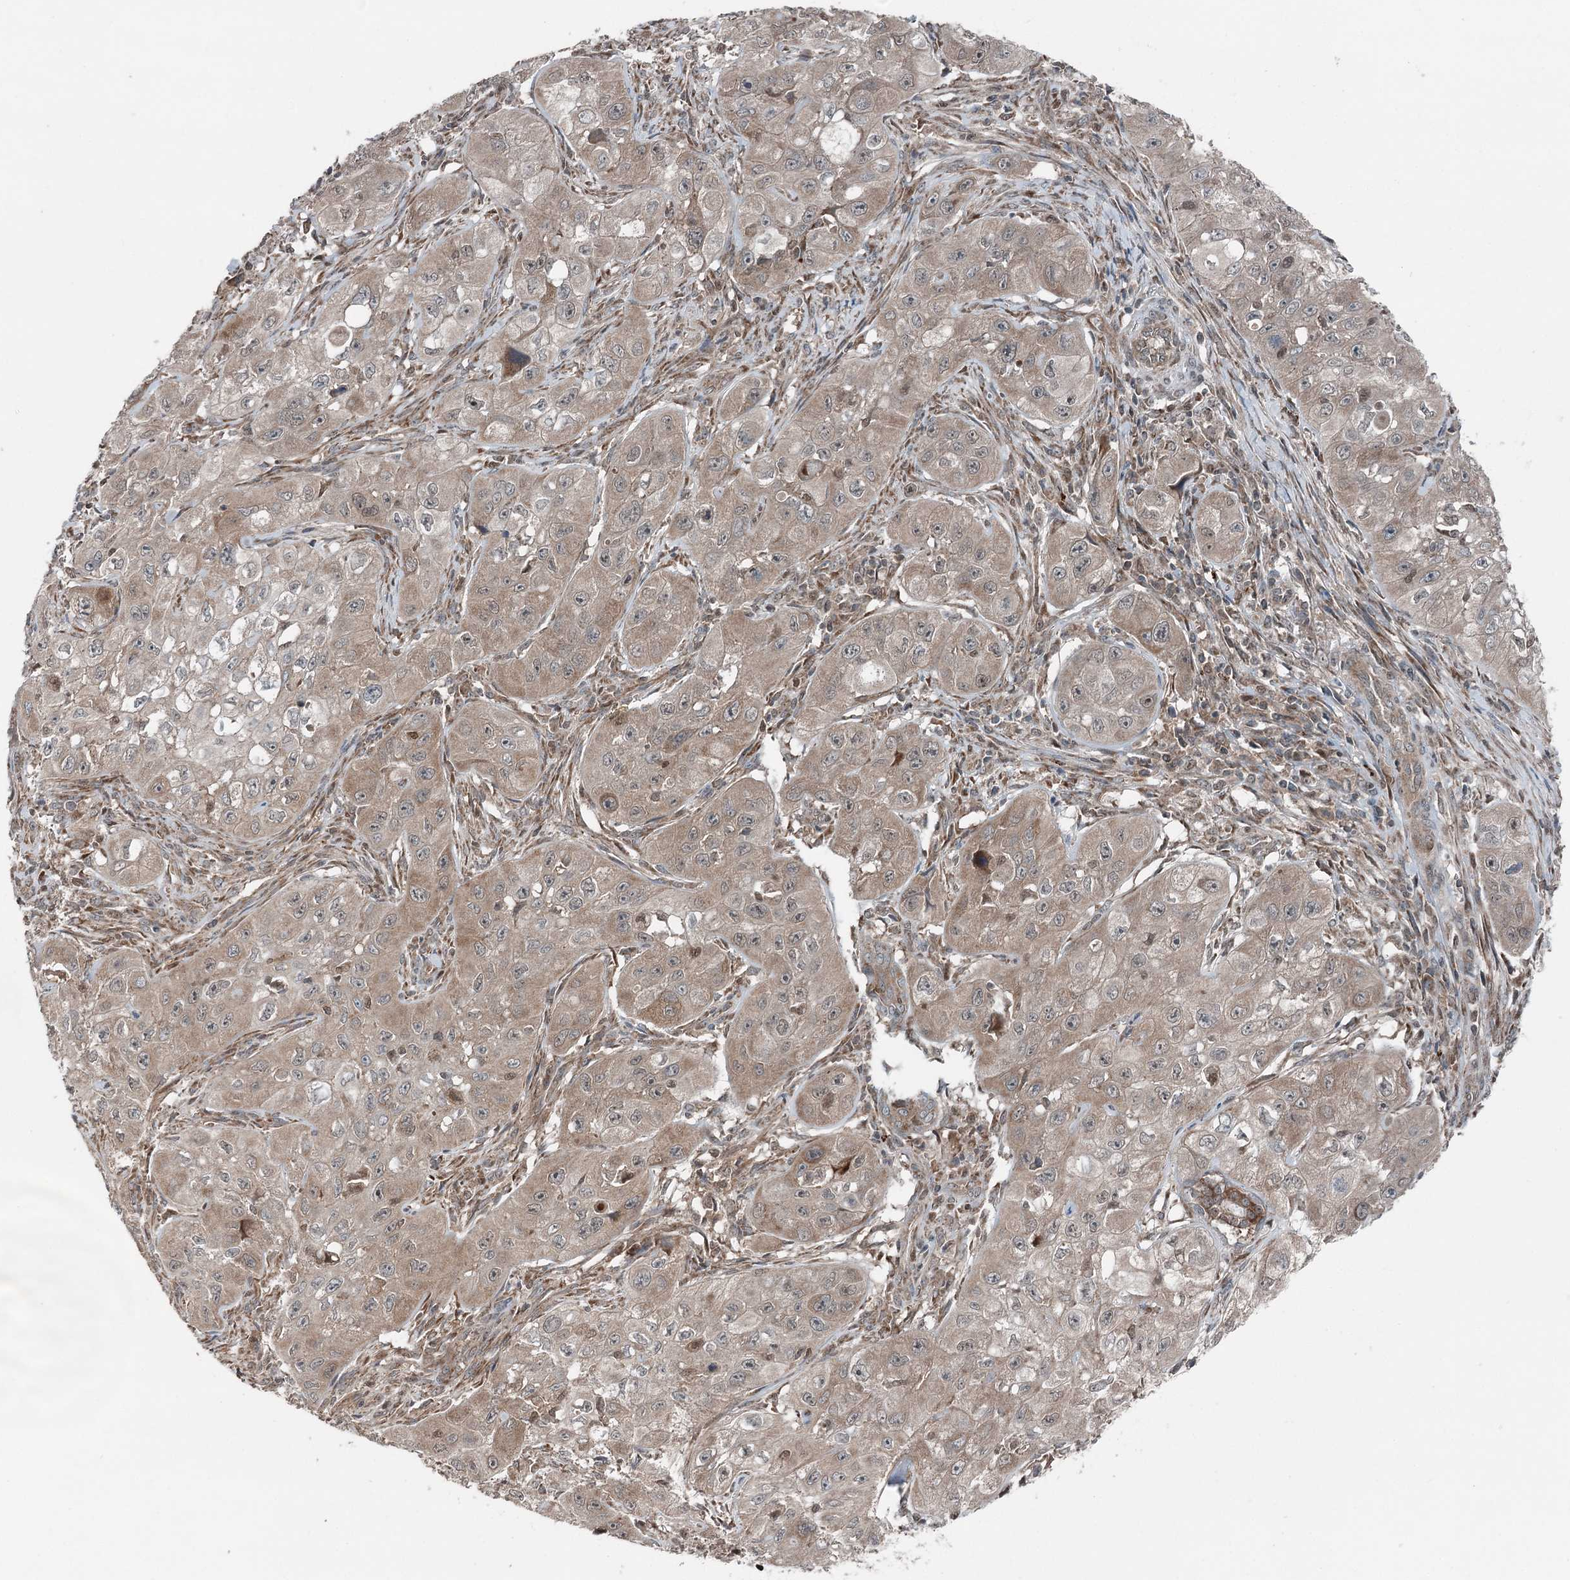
{"staining": {"intensity": "weak", "quantity": "25%-75%", "location": "cytoplasmic/membranous"}, "tissue": "skin cancer", "cell_type": "Tumor cells", "image_type": "cancer", "snomed": [{"axis": "morphology", "description": "Squamous cell carcinoma, NOS"}, {"axis": "topography", "description": "Skin"}, {"axis": "topography", "description": "Subcutis"}], "caption": "Protein analysis of squamous cell carcinoma (skin) tissue demonstrates weak cytoplasmic/membranous positivity in about 25%-75% of tumor cells.", "gene": "WAPL", "patient": {"sex": "male", "age": 73}}